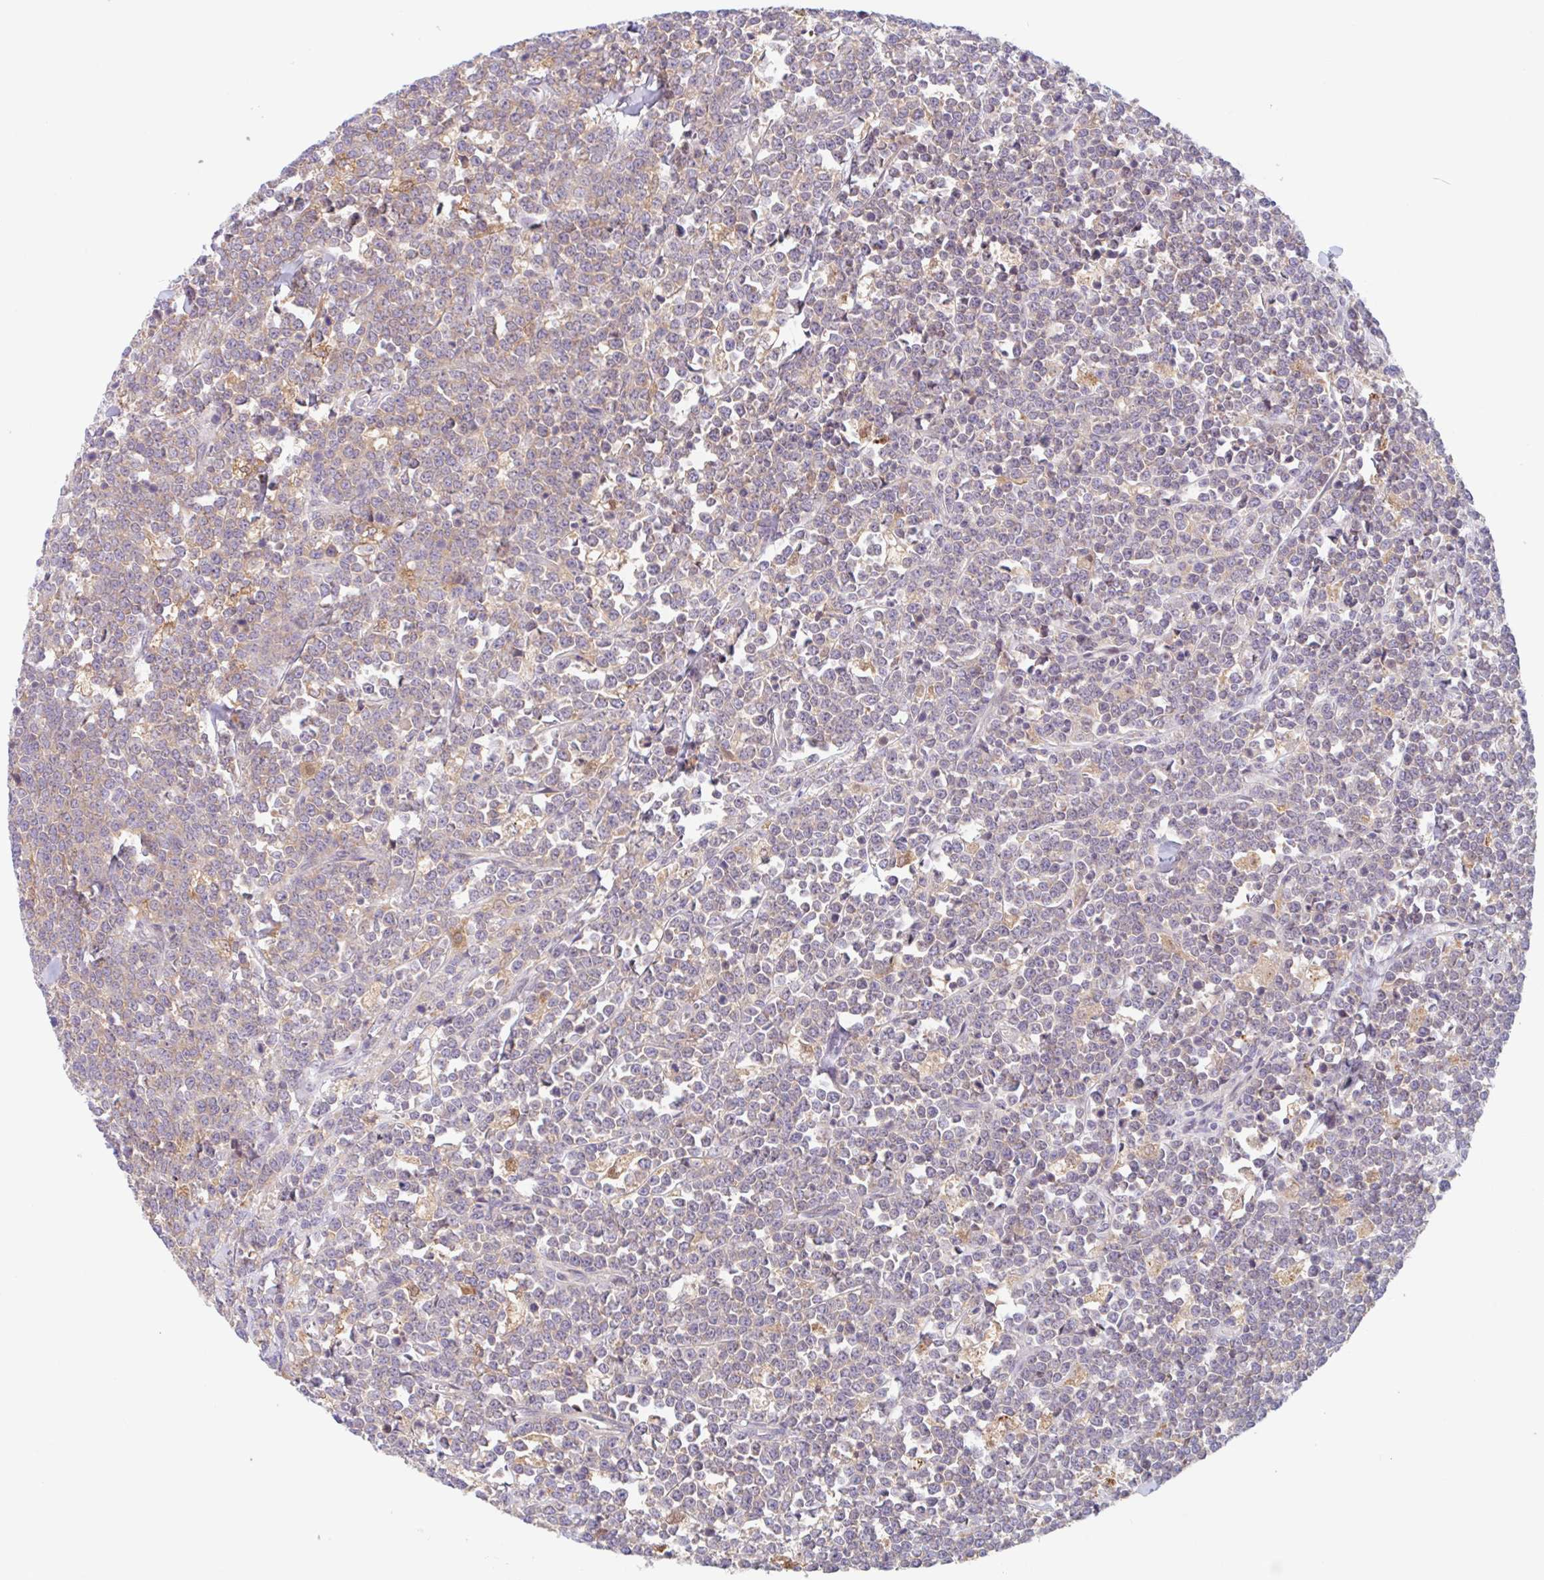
{"staining": {"intensity": "weak", "quantity": "25%-75%", "location": "cytoplasmic/membranous"}, "tissue": "lymphoma", "cell_type": "Tumor cells", "image_type": "cancer", "snomed": [{"axis": "morphology", "description": "Malignant lymphoma, non-Hodgkin's type, High grade"}, {"axis": "topography", "description": "Small intestine"}, {"axis": "topography", "description": "Colon"}], "caption": "Immunohistochemistry (IHC) (DAB) staining of human lymphoma shows weak cytoplasmic/membranous protein expression in approximately 25%-75% of tumor cells.", "gene": "TMEM86A", "patient": {"sex": "male", "age": 8}}